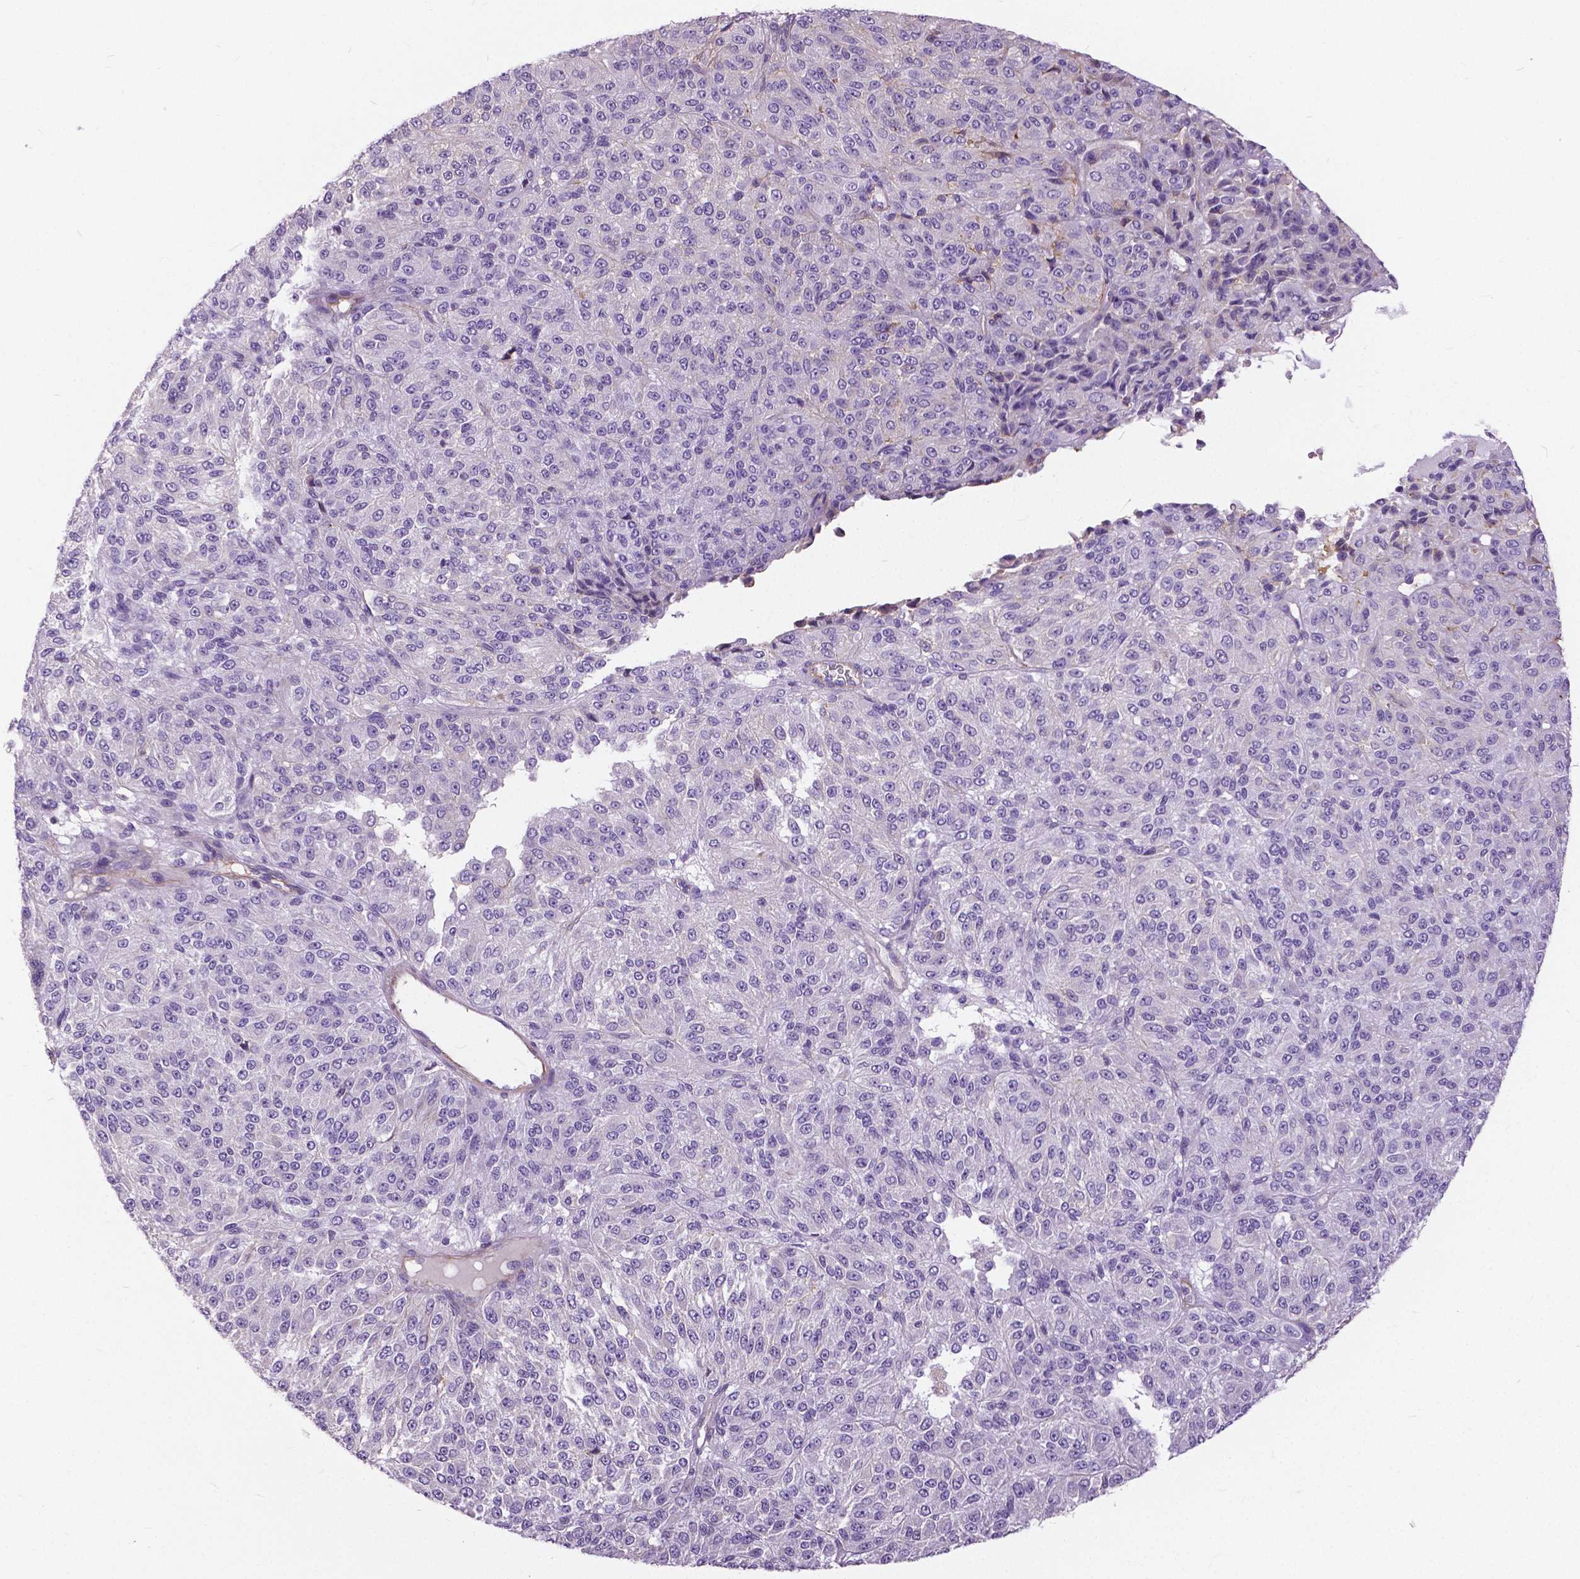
{"staining": {"intensity": "negative", "quantity": "none", "location": "none"}, "tissue": "melanoma", "cell_type": "Tumor cells", "image_type": "cancer", "snomed": [{"axis": "morphology", "description": "Malignant melanoma, Metastatic site"}, {"axis": "topography", "description": "Brain"}], "caption": "A photomicrograph of human melanoma is negative for staining in tumor cells. The staining is performed using DAB (3,3'-diaminobenzidine) brown chromogen with nuclei counter-stained in using hematoxylin.", "gene": "ANXA13", "patient": {"sex": "female", "age": 56}}